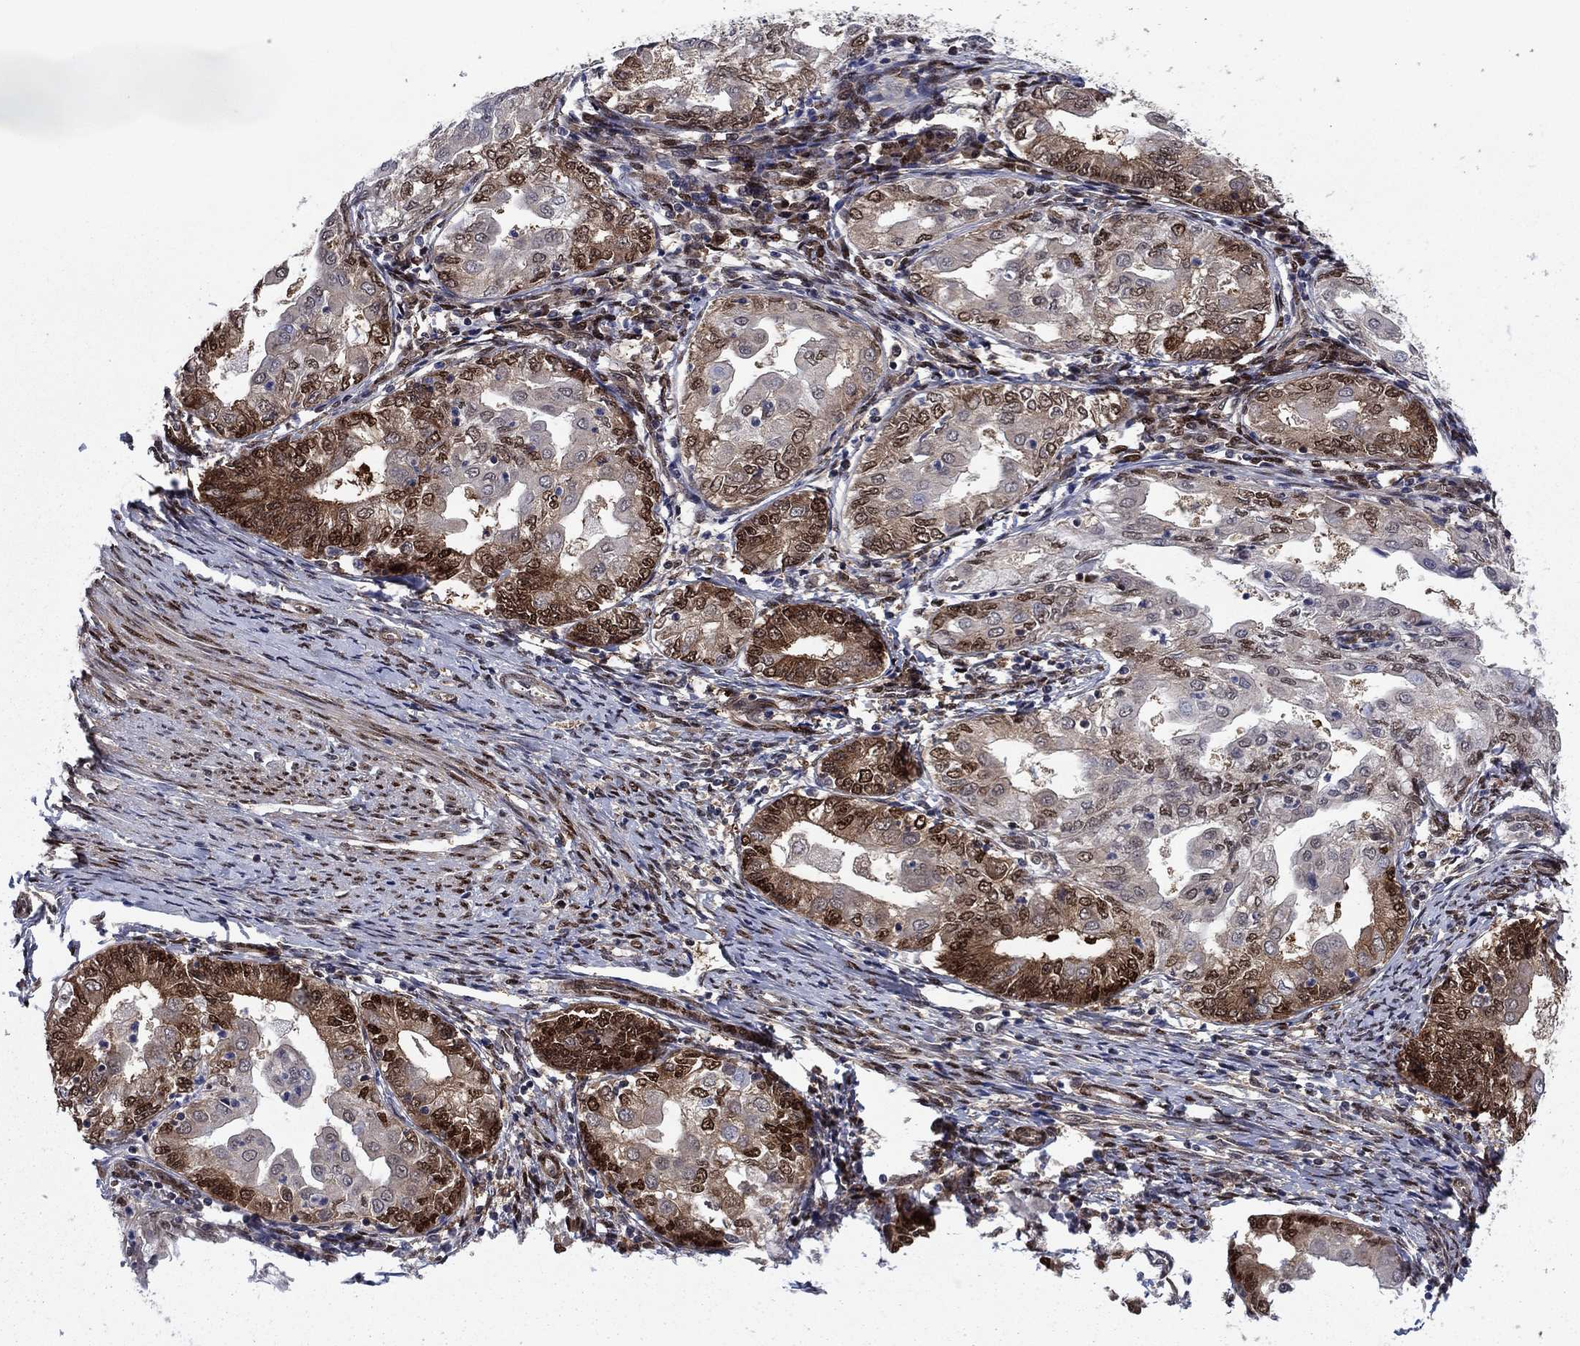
{"staining": {"intensity": "strong", "quantity": "<25%", "location": "cytoplasmic/membranous,nuclear"}, "tissue": "endometrial cancer", "cell_type": "Tumor cells", "image_type": "cancer", "snomed": [{"axis": "morphology", "description": "Adenocarcinoma, NOS"}, {"axis": "topography", "description": "Endometrium"}], "caption": "There is medium levels of strong cytoplasmic/membranous and nuclear staining in tumor cells of endometrial cancer, as demonstrated by immunohistochemical staining (brown color).", "gene": "FKBP4", "patient": {"sex": "female", "age": 68}}